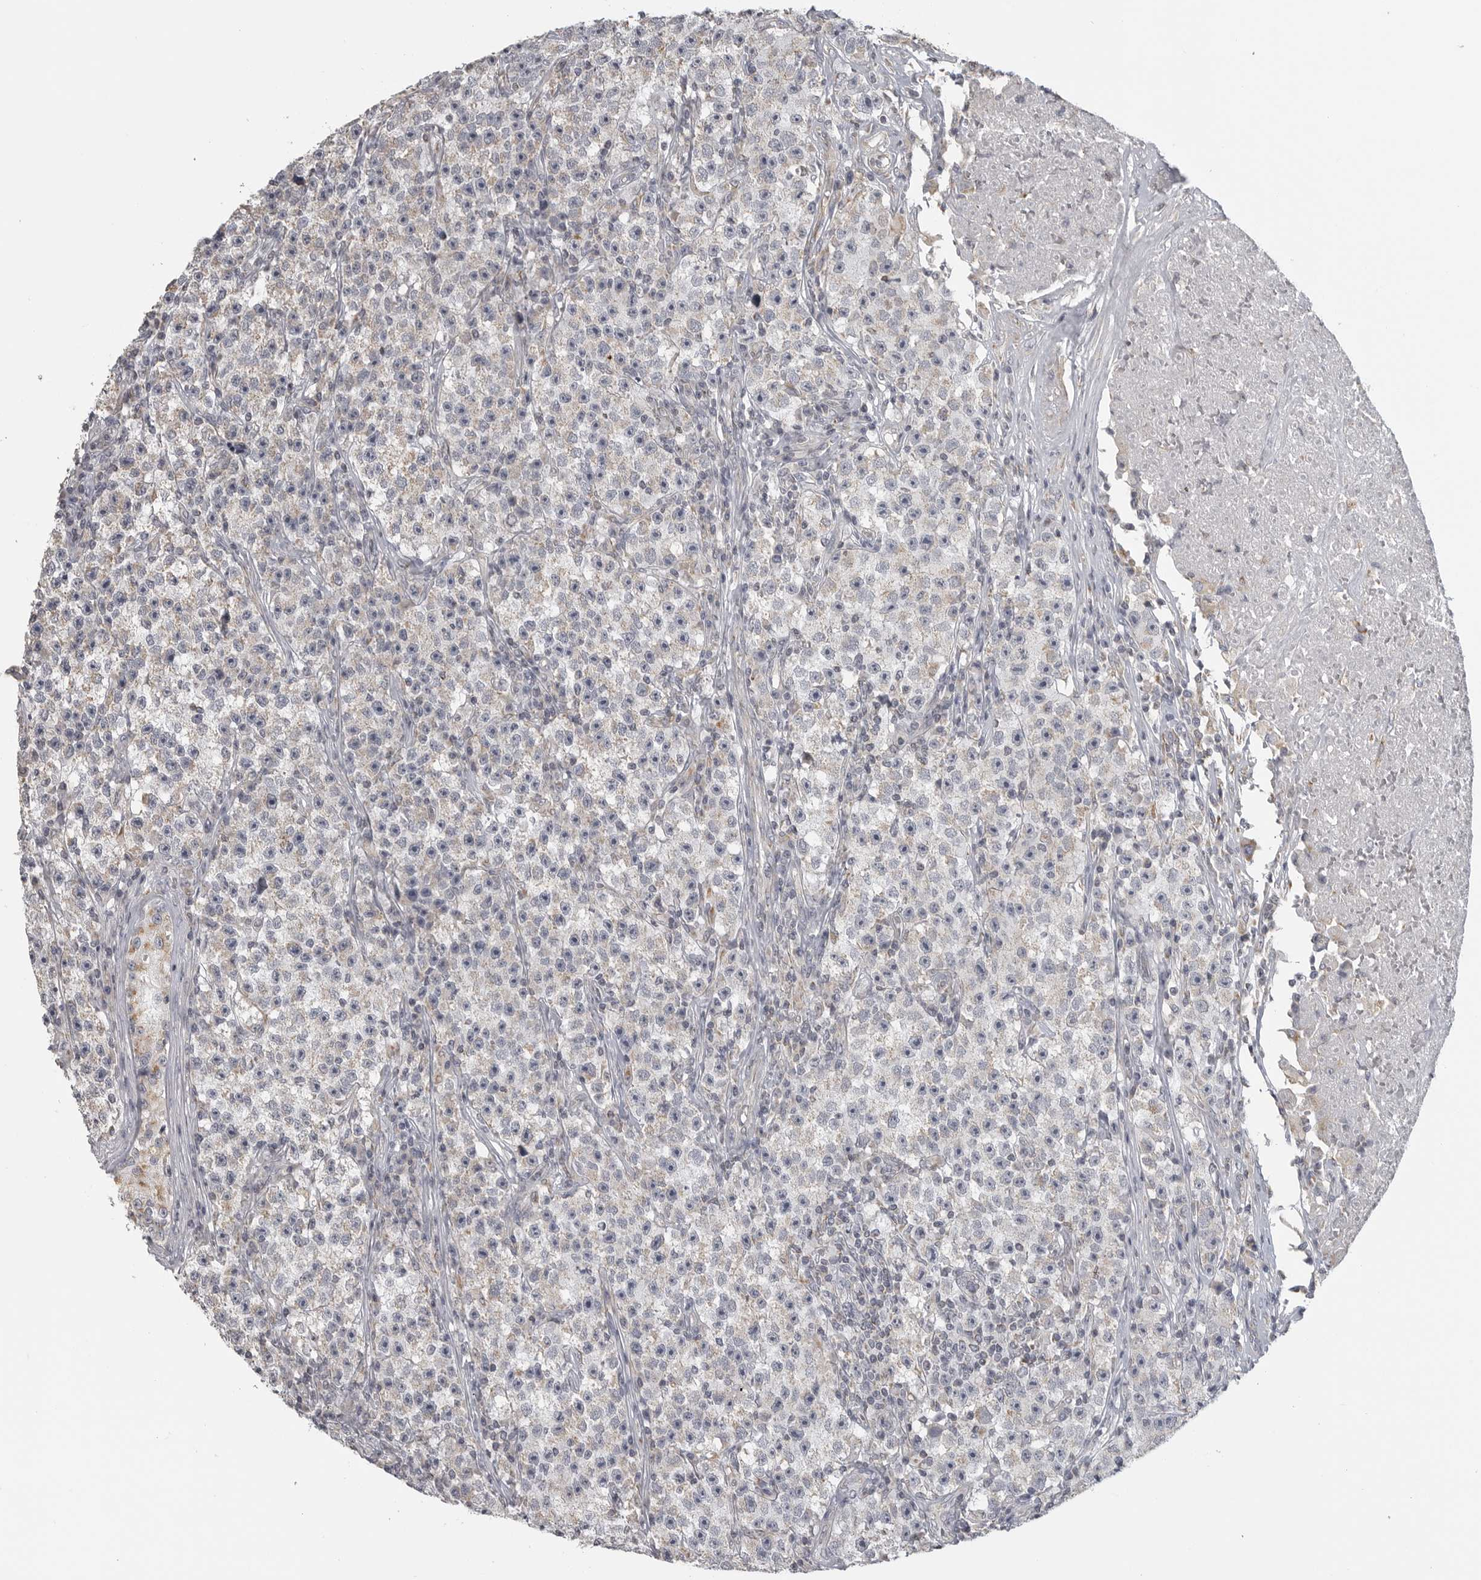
{"staining": {"intensity": "negative", "quantity": "none", "location": "none"}, "tissue": "testis cancer", "cell_type": "Tumor cells", "image_type": "cancer", "snomed": [{"axis": "morphology", "description": "Seminoma, NOS"}, {"axis": "topography", "description": "Testis"}], "caption": "There is no significant expression in tumor cells of testis cancer.", "gene": "RXFP3", "patient": {"sex": "male", "age": 22}}